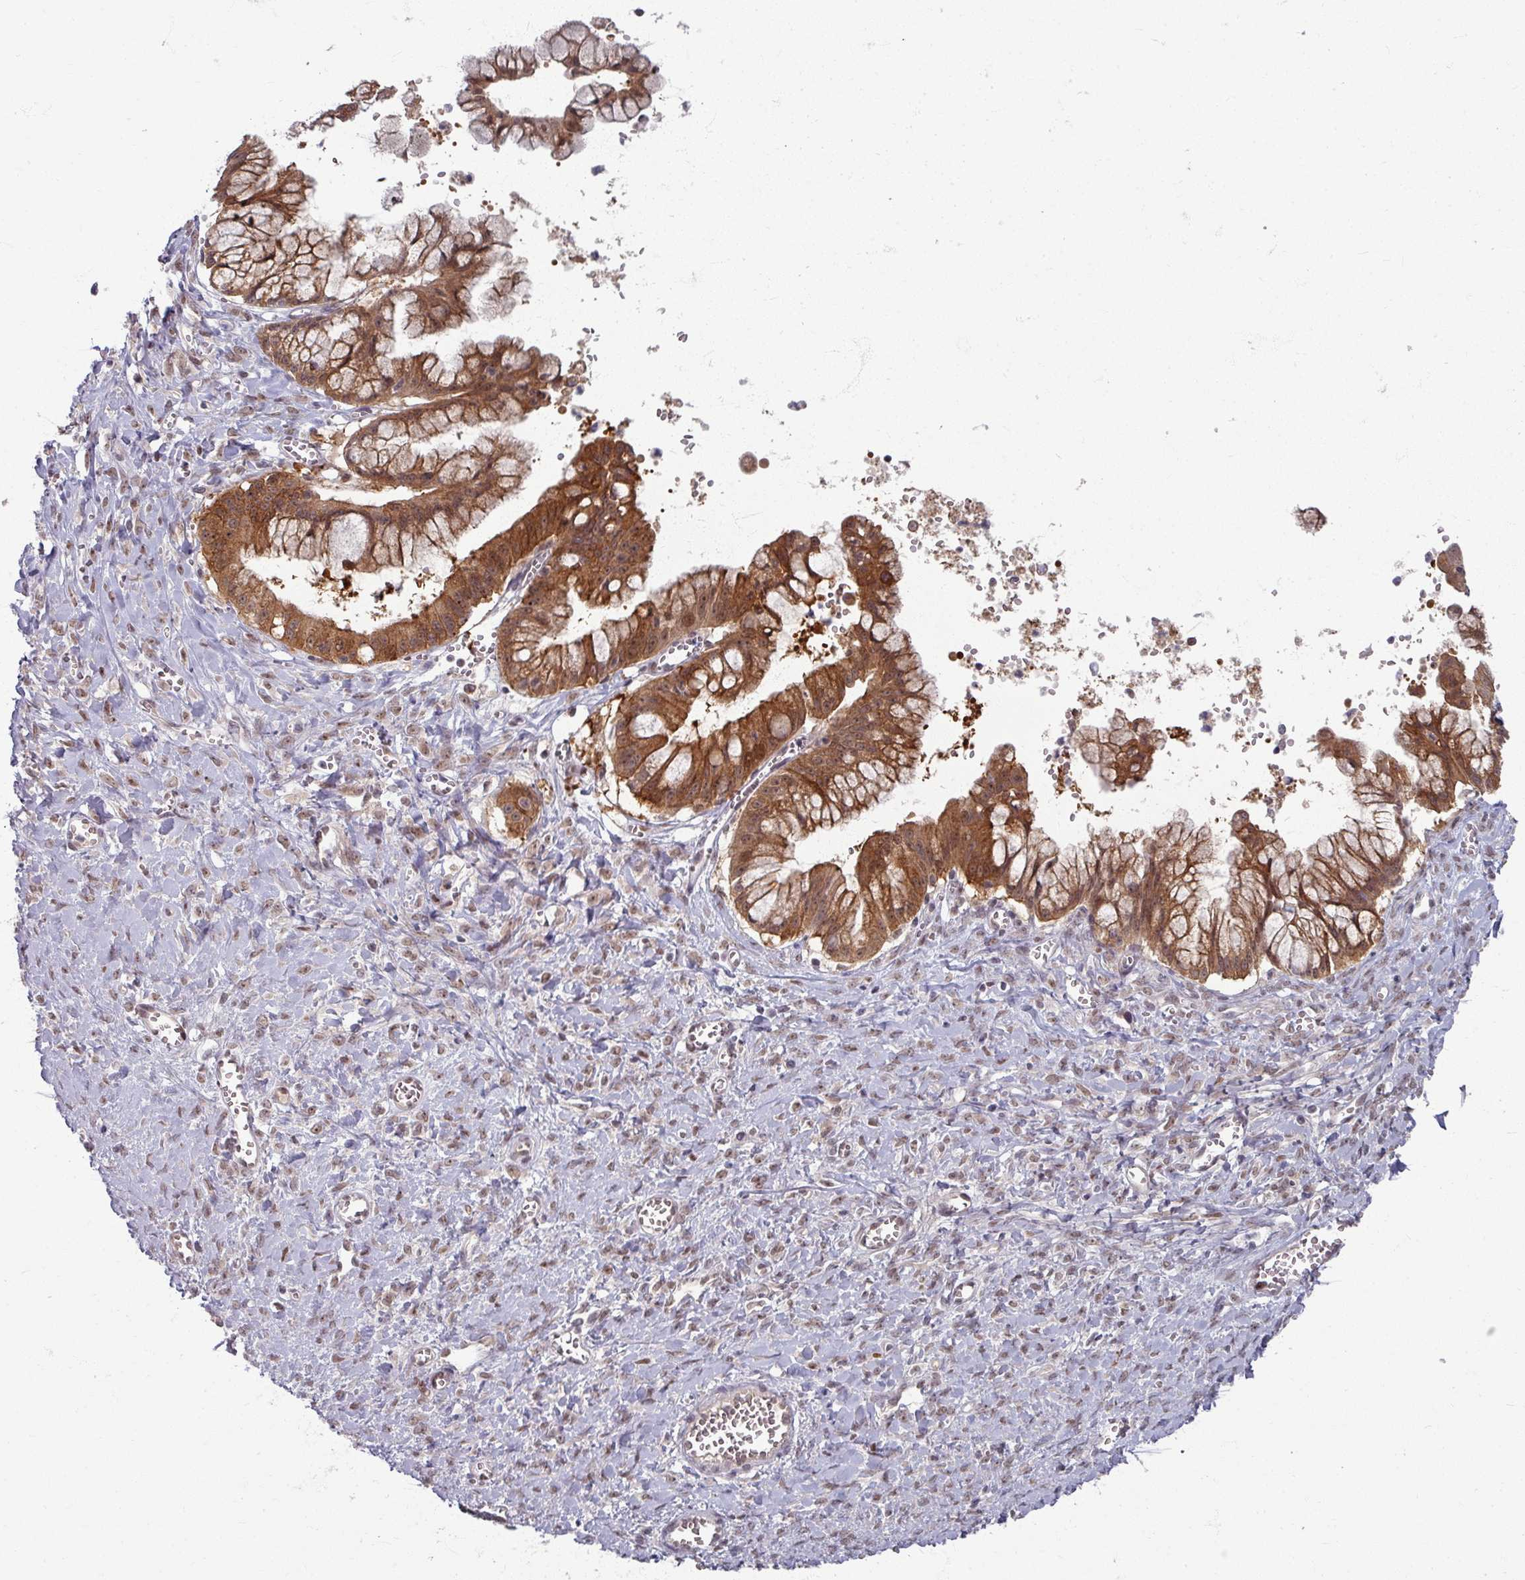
{"staining": {"intensity": "strong", "quantity": ">75%", "location": "cytoplasmic/membranous"}, "tissue": "ovarian cancer", "cell_type": "Tumor cells", "image_type": "cancer", "snomed": [{"axis": "morphology", "description": "Cystadenocarcinoma, mucinous, NOS"}, {"axis": "topography", "description": "Ovary"}], "caption": "Protein staining reveals strong cytoplasmic/membranous positivity in approximately >75% of tumor cells in ovarian cancer. Nuclei are stained in blue.", "gene": "KLC3", "patient": {"sex": "female", "age": 70}}